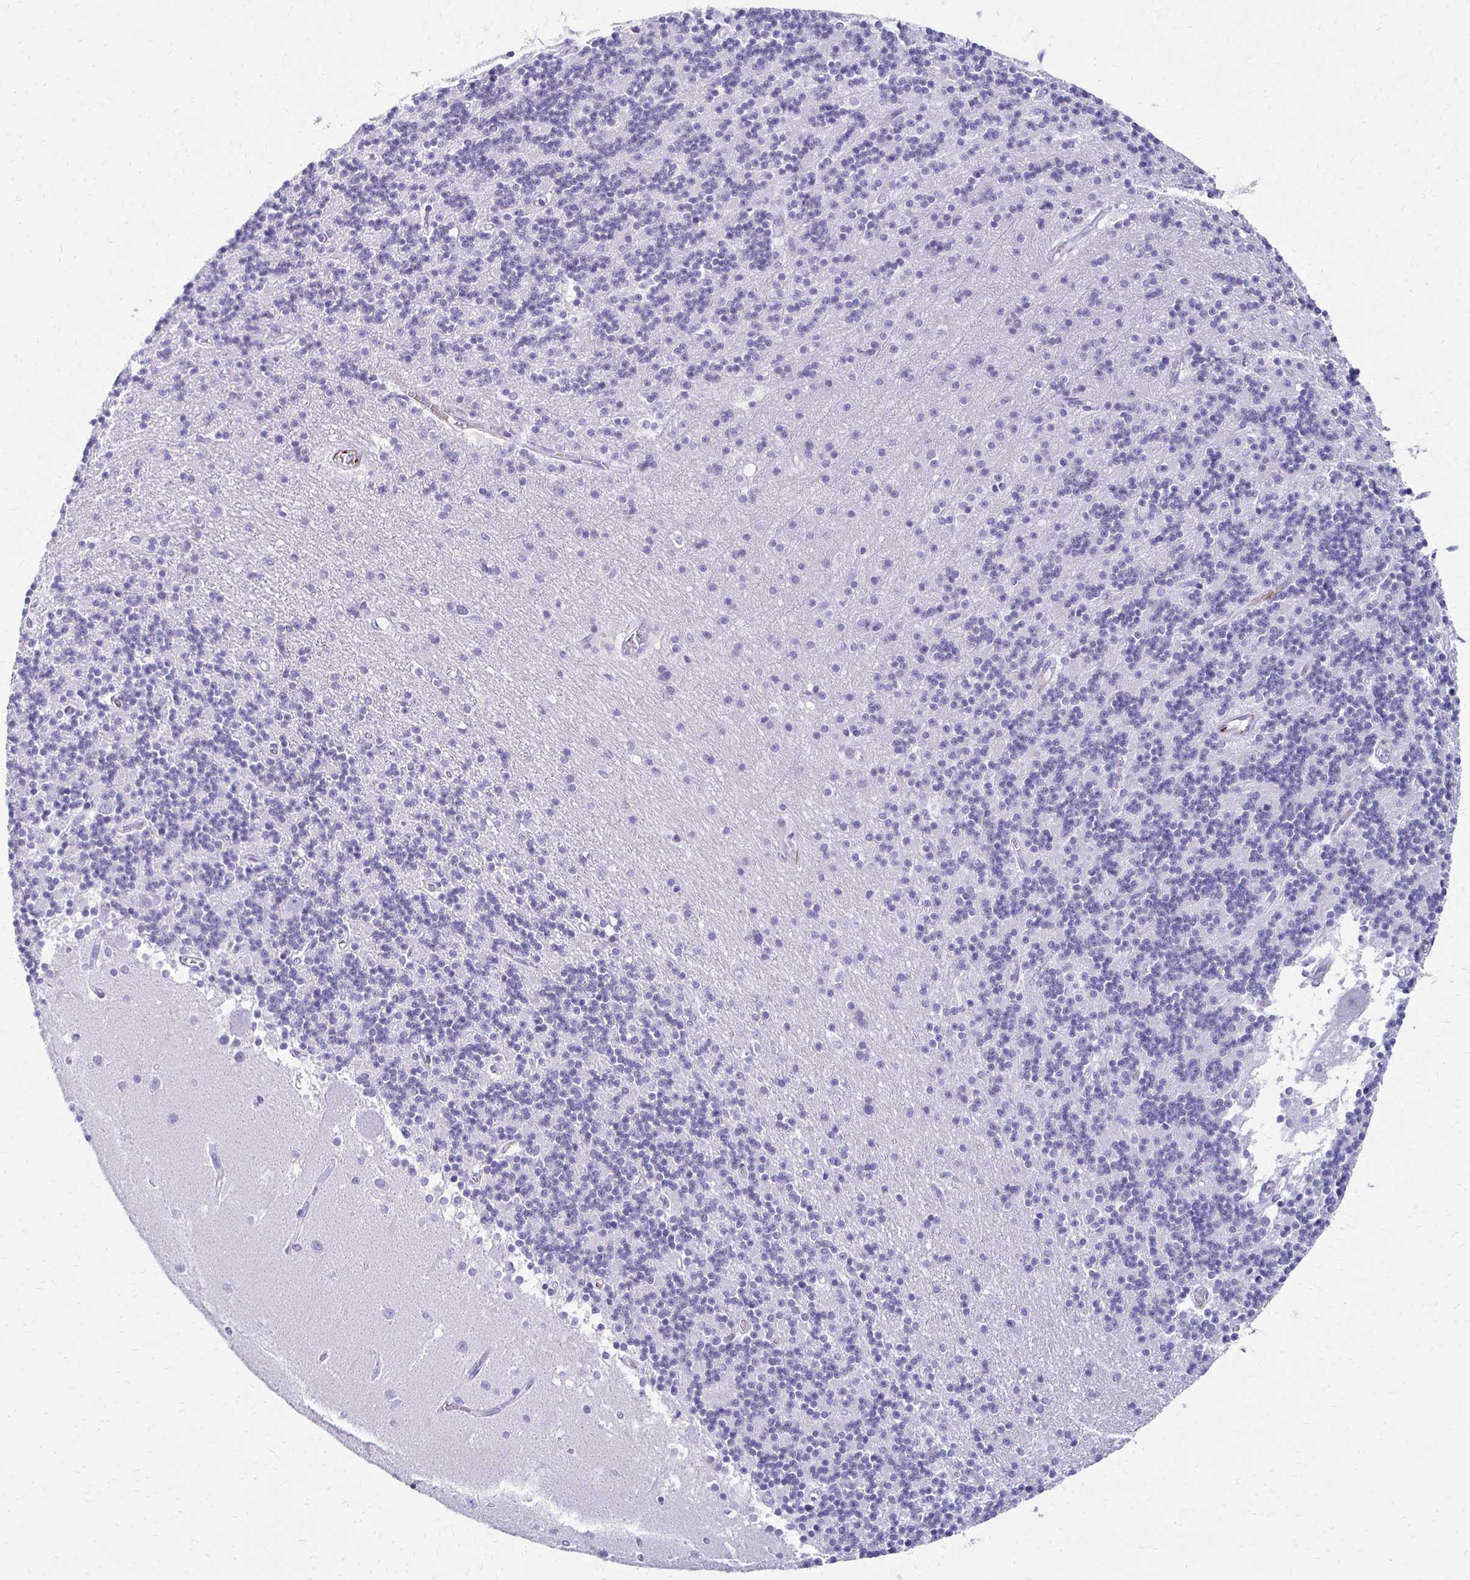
{"staining": {"intensity": "negative", "quantity": "none", "location": "none"}, "tissue": "cerebellum", "cell_type": "Cells in granular layer", "image_type": "normal", "snomed": [{"axis": "morphology", "description": "Normal tissue, NOS"}, {"axis": "topography", "description": "Cerebellum"}], "caption": "Micrograph shows no protein positivity in cells in granular layer of normal cerebellum. The staining is performed using DAB brown chromogen with nuclei counter-stained in using hematoxylin.", "gene": "TMEM54", "patient": {"sex": "male", "age": 54}}